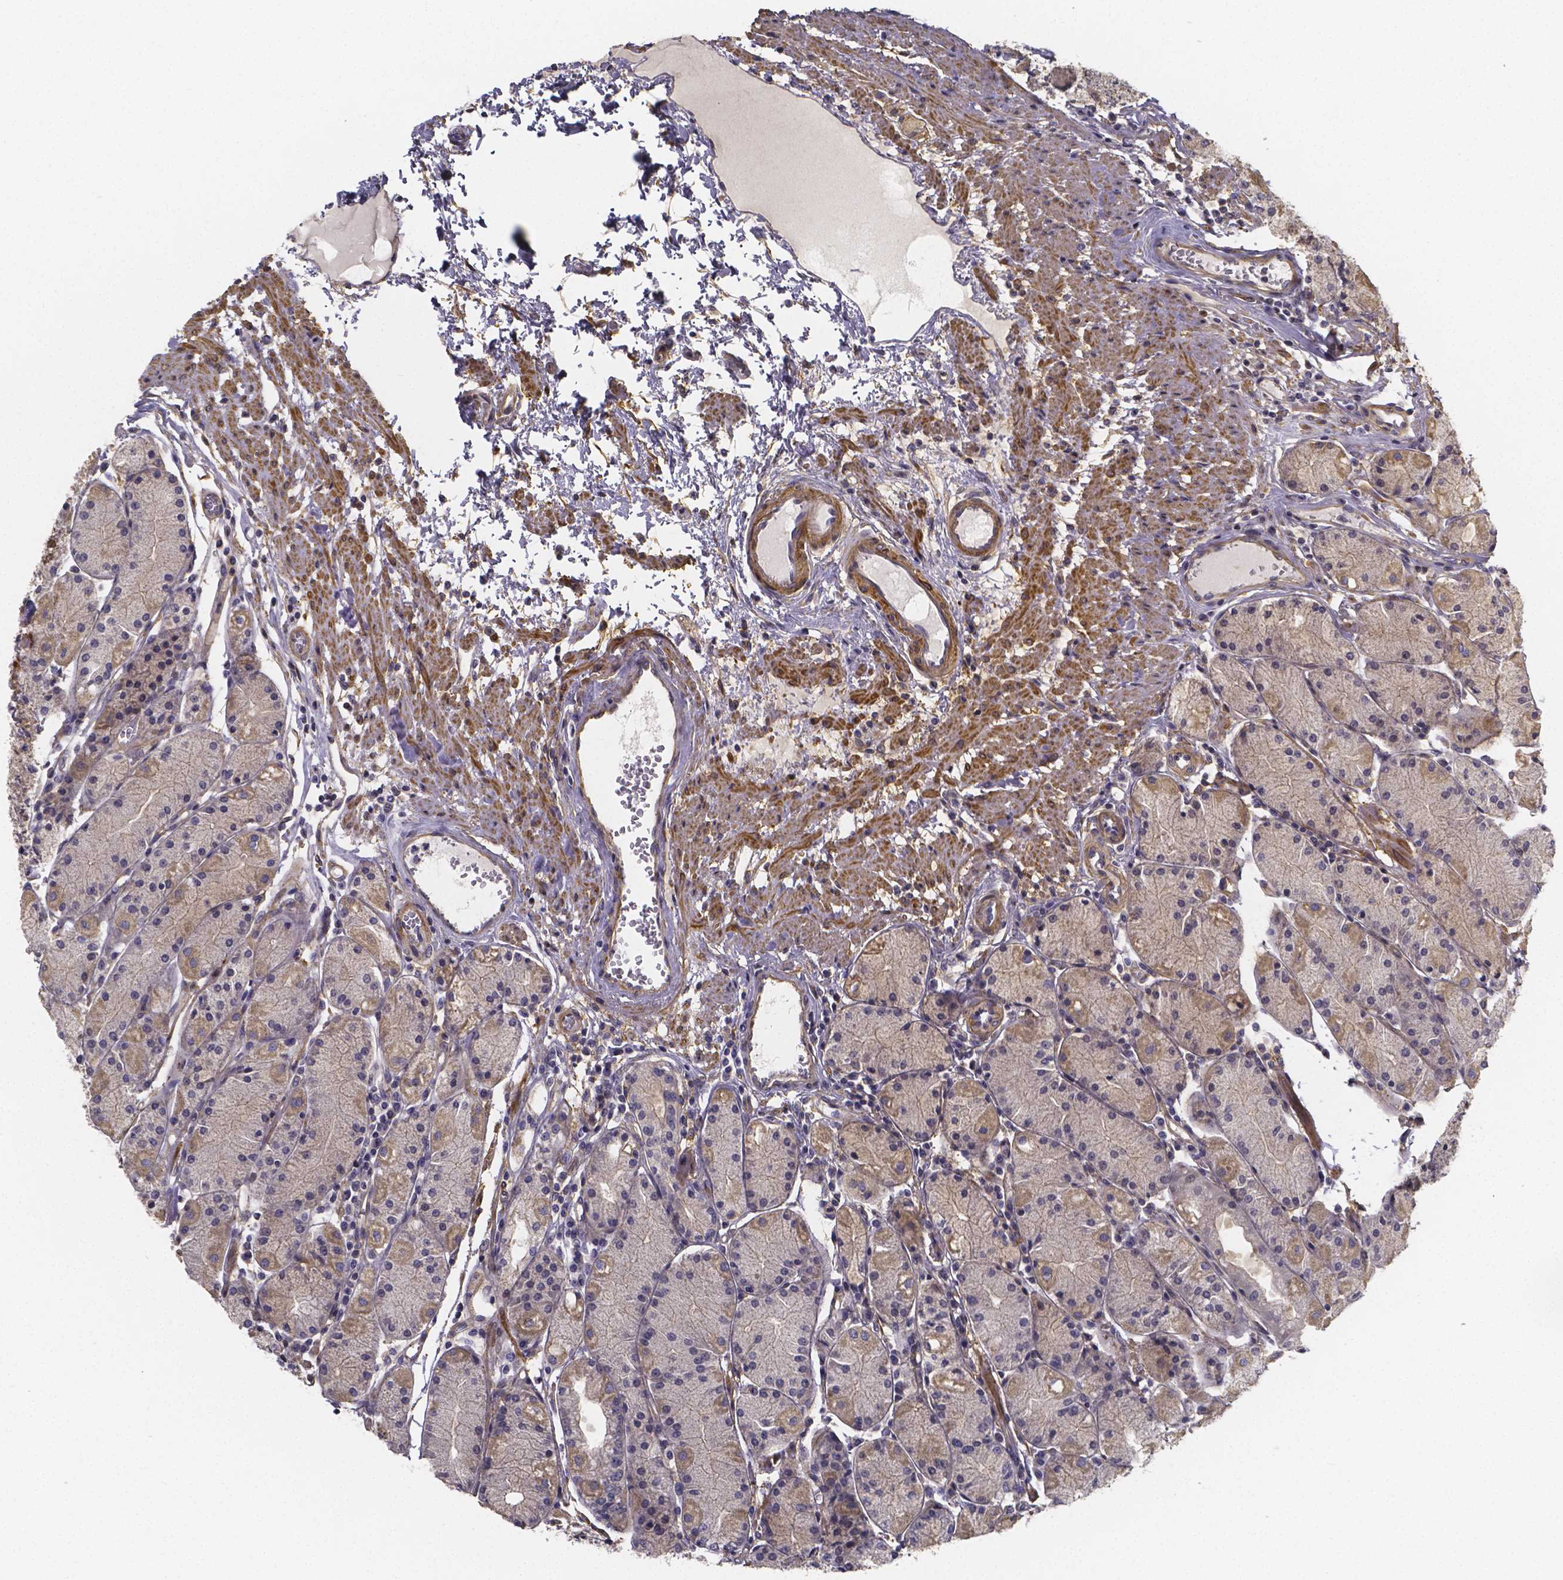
{"staining": {"intensity": "weak", "quantity": "<25%", "location": "cytoplasmic/membranous"}, "tissue": "stomach", "cell_type": "Glandular cells", "image_type": "normal", "snomed": [{"axis": "morphology", "description": "Normal tissue, NOS"}, {"axis": "topography", "description": "Stomach, upper"}], "caption": "This photomicrograph is of unremarkable stomach stained with immunohistochemistry (IHC) to label a protein in brown with the nuclei are counter-stained blue. There is no expression in glandular cells. (IHC, brightfield microscopy, high magnification).", "gene": "RERG", "patient": {"sex": "male", "age": 69}}